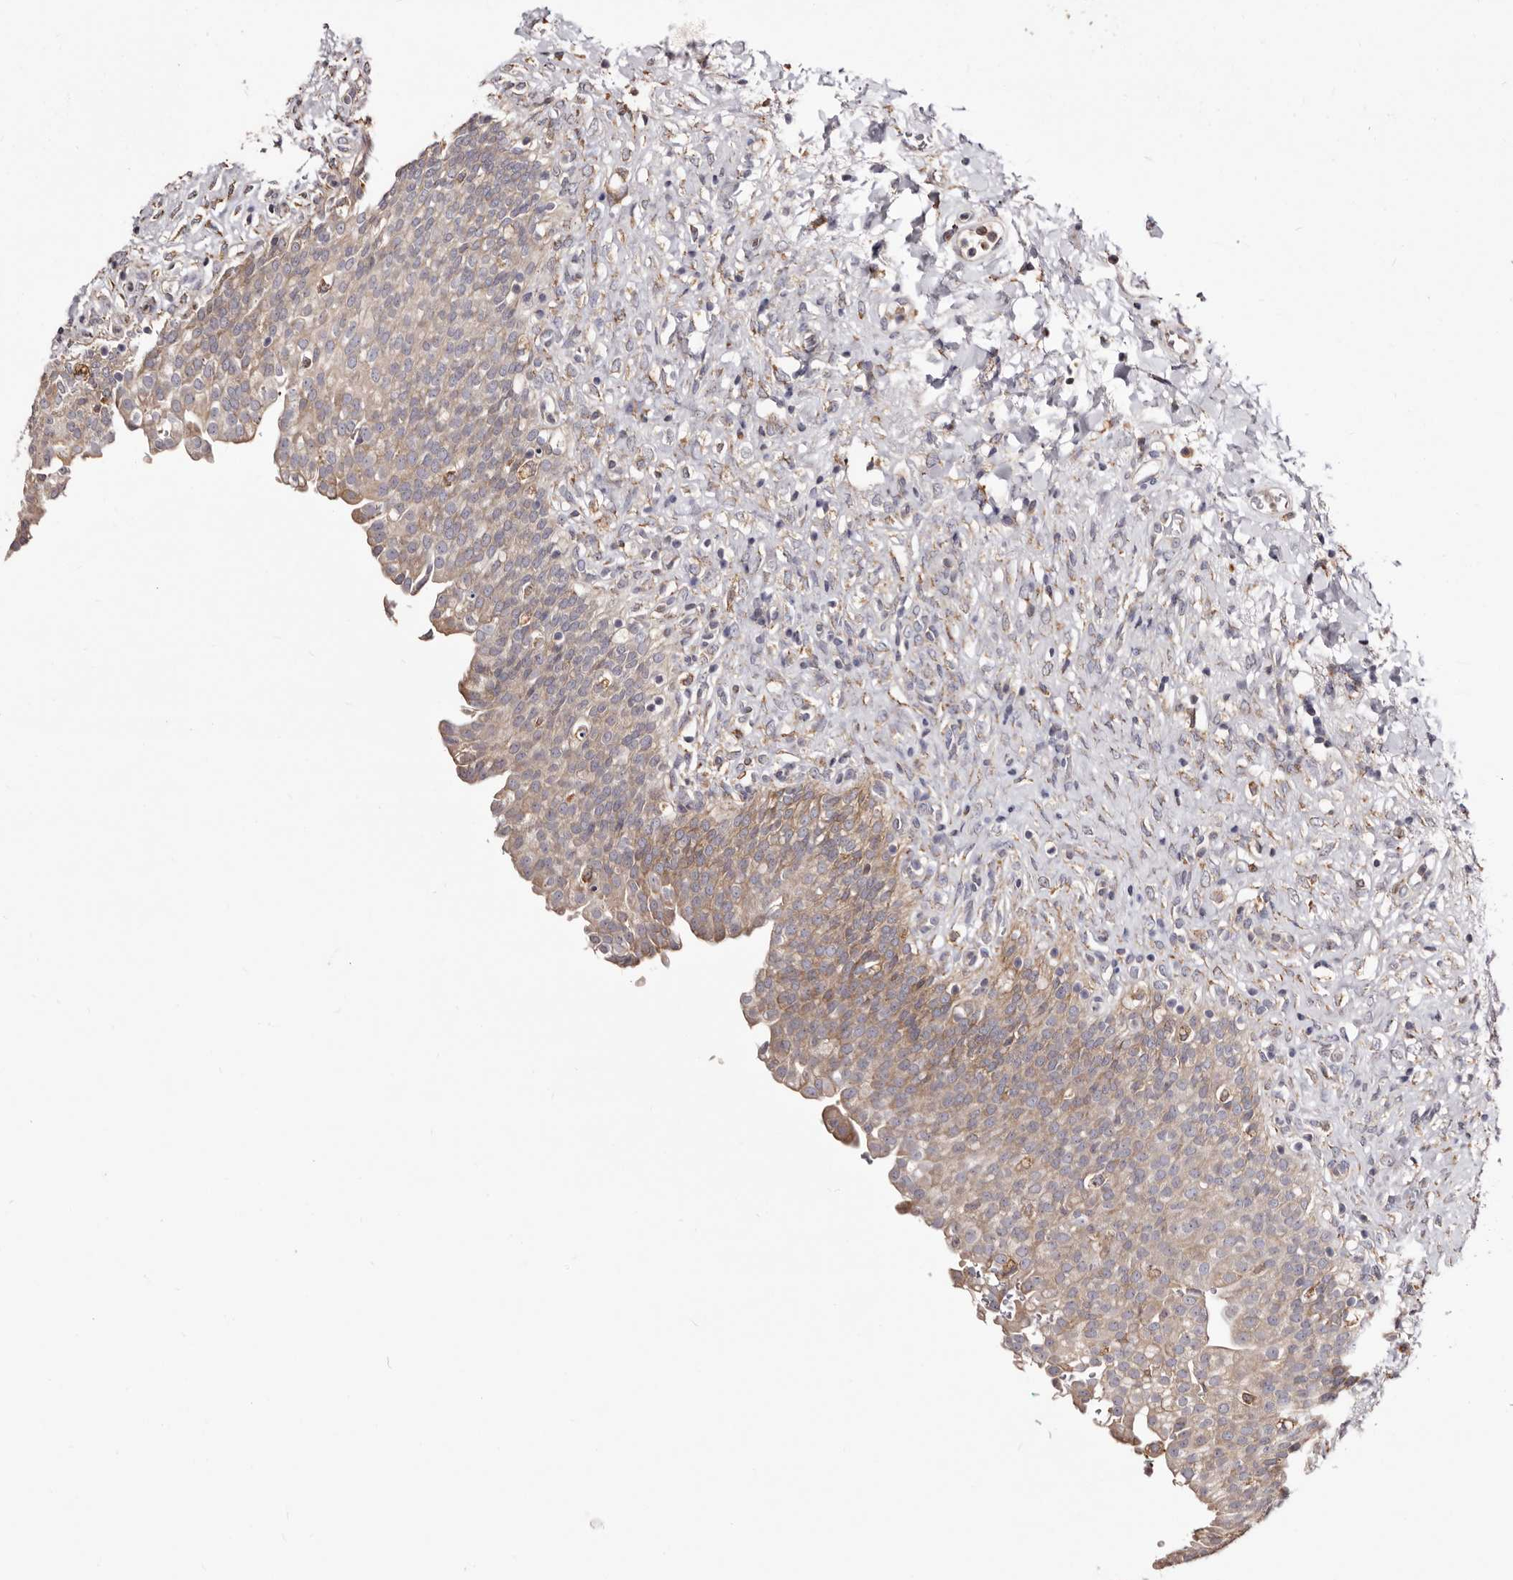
{"staining": {"intensity": "moderate", "quantity": "25%-75%", "location": "cytoplasmic/membranous"}, "tissue": "urinary bladder", "cell_type": "Urothelial cells", "image_type": "normal", "snomed": [{"axis": "morphology", "description": "Urothelial carcinoma, High grade"}, {"axis": "topography", "description": "Urinary bladder"}], "caption": "High-magnification brightfield microscopy of benign urinary bladder stained with DAB (3,3'-diaminobenzidine) (brown) and counterstained with hematoxylin (blue). urothelial cells exhibit moderate cytoplasmic/membranous expression is identified in approximately25%-75% of cells.", "gene": "ACBD6", "patient": {"sex": "male", "age": 46}}